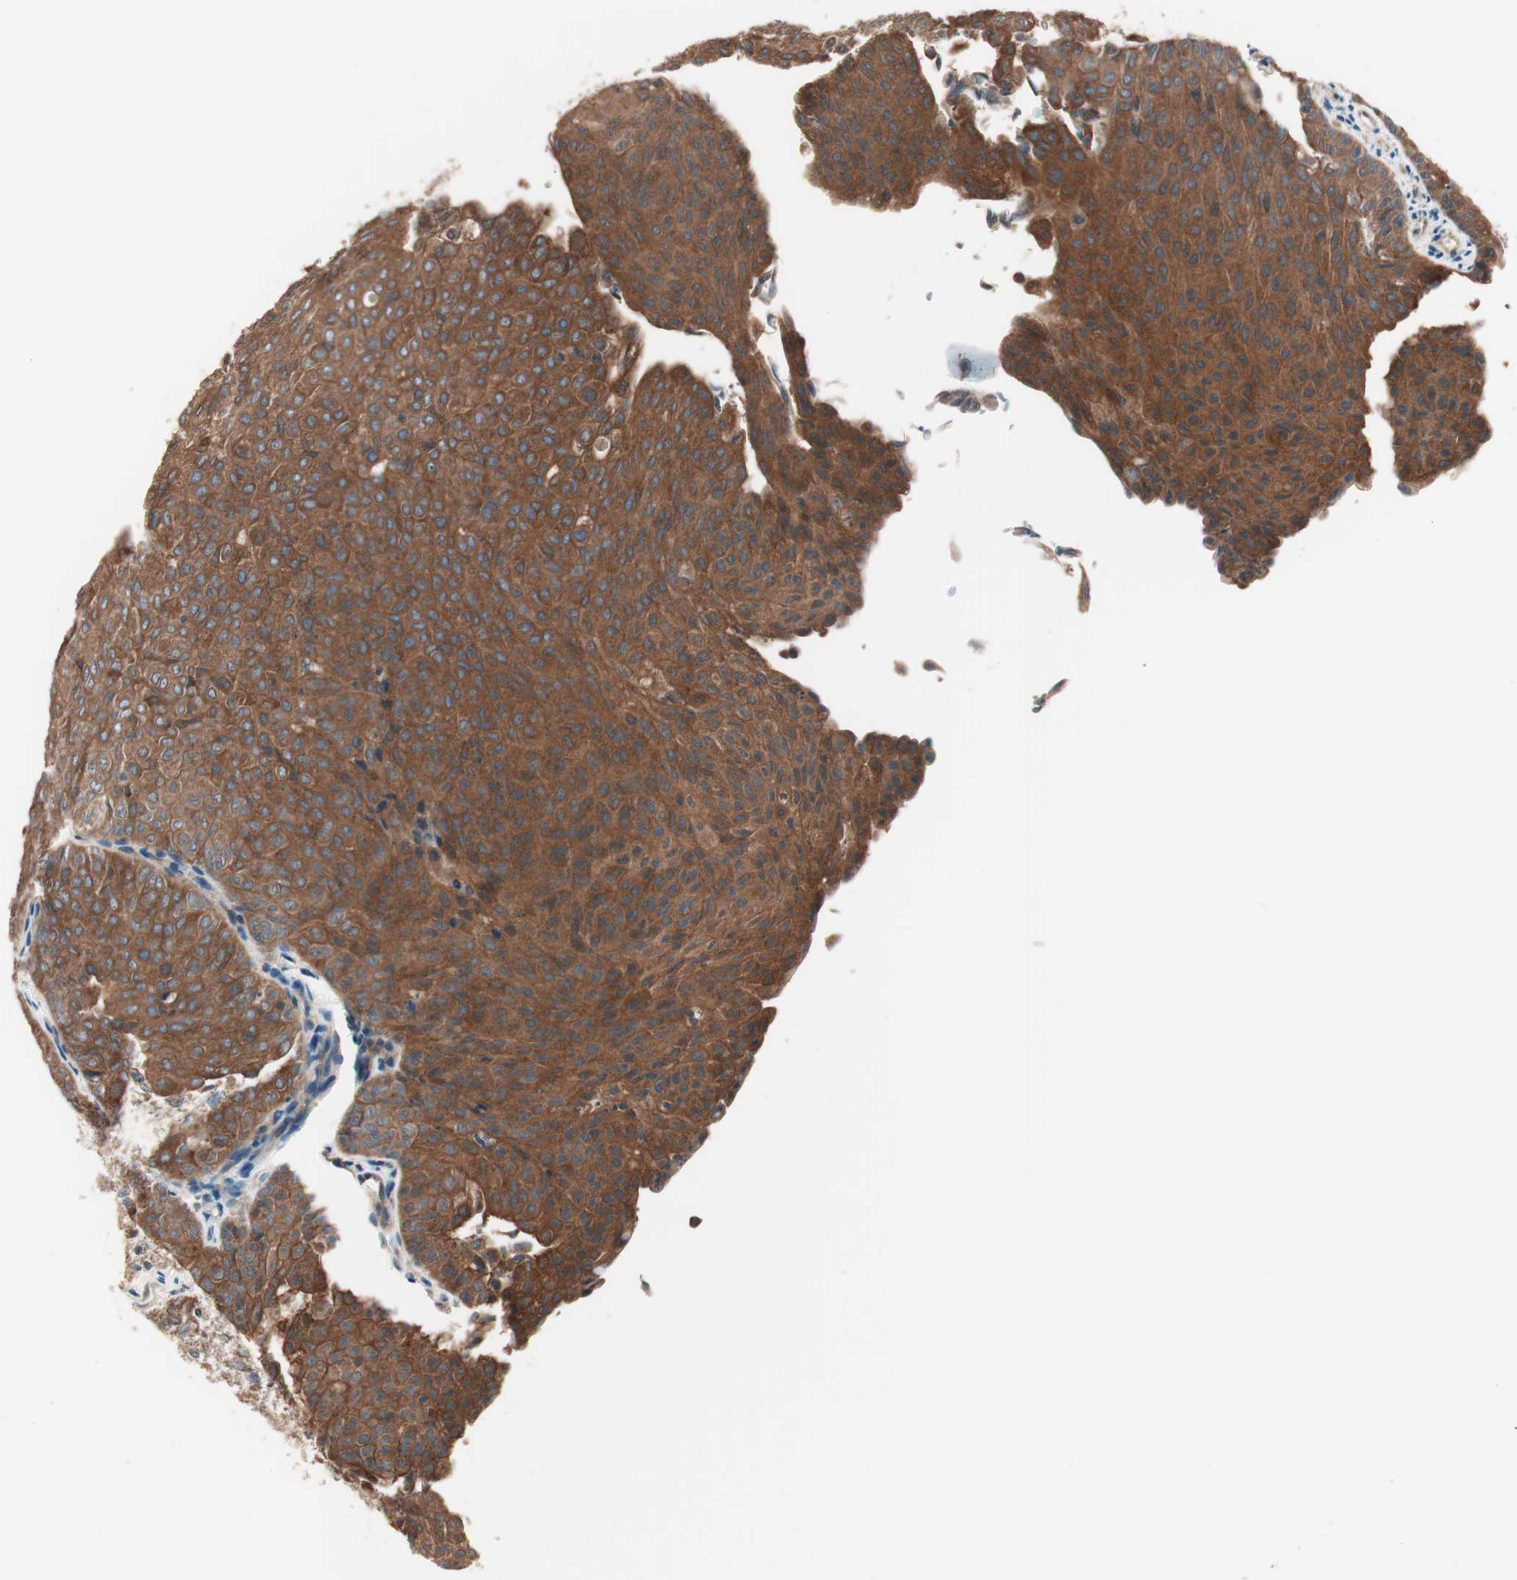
{"staining": {"intensity": "strong", "quantity": ">75%", "location": "cytoplasmic/membranous"}, "tissue": "urothelial cancer", "cell_type": "Tumor cells", "image_type": "cancer", "snomed": [{"axis": "morphology", "description": "Urothelial carcinoma, Low grade"}, {"axis": "topography", "description": "Urinary bladder"}], "caption": "Tumor cells reveal high levels of strong cytoplasmic/membranous staining in about >75% of cells in urothelial cancer.", "gene": "TSG101", "patient": {"sex": "male", "age": 78}}